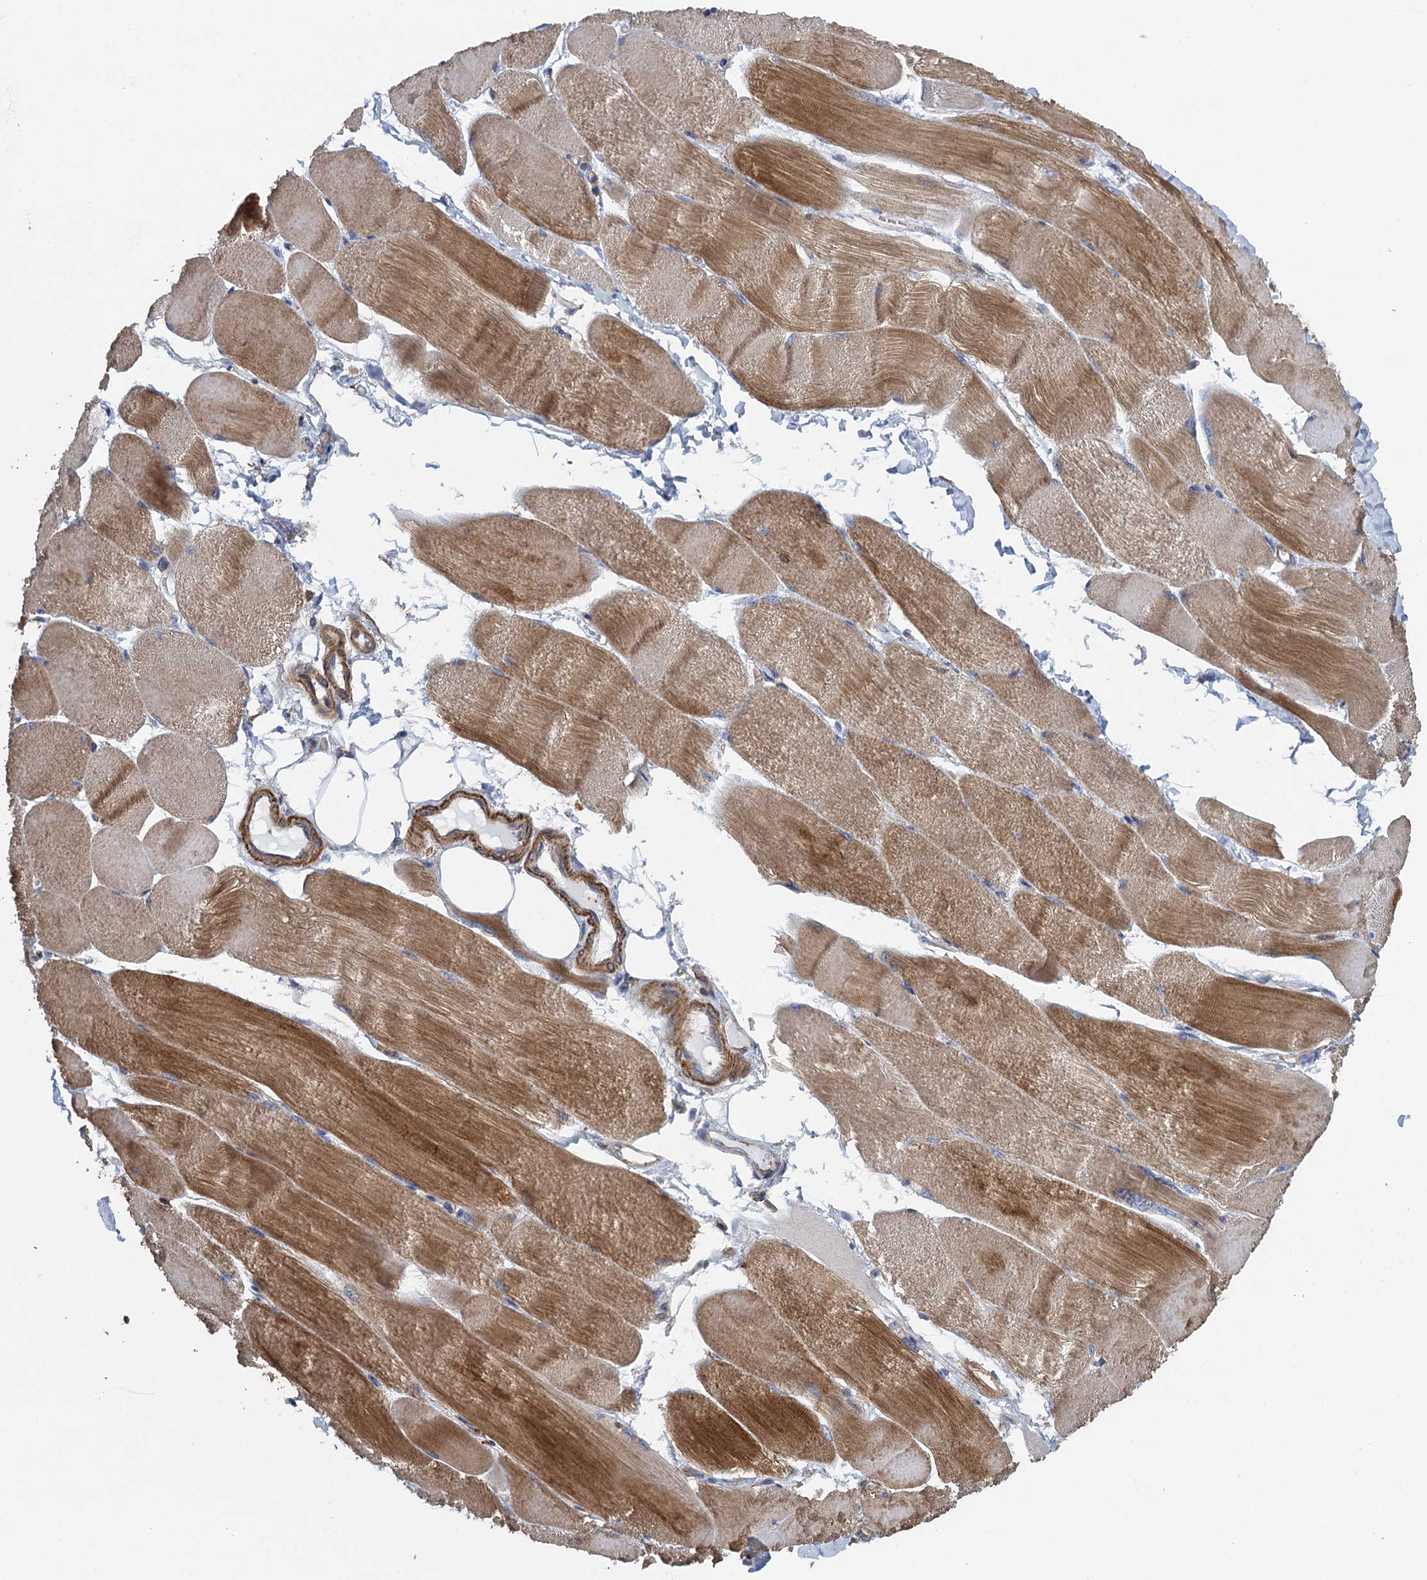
{"staining": {"intensity": "moderate", "quantity": ">75%", "location": "cytoplasmic/membranous"}, "tissue": "skeletal muscle", "cell_type": "Myocytes", "image_type": "normal", "snomed": [{"axis": "morphology", "description": "Normal tissue, NOS"}, {"axis": "morphology", "description": "Basal cell carcinoma"}, {"axis": "topography", "description": "Skeletal muscle"}], "caption": "Moderate cytoplasmic/membranous expression is identified in about >75% of myocytes in benign skeletal muscle. (Stains: DAB (3,3'-diaminobenzidine) in brown, nuclei in blue, Microscopy: brightfield microscopy at high magnification).", "gene": "PROSER2", "patient": {"sex": "female", "age": 64}}